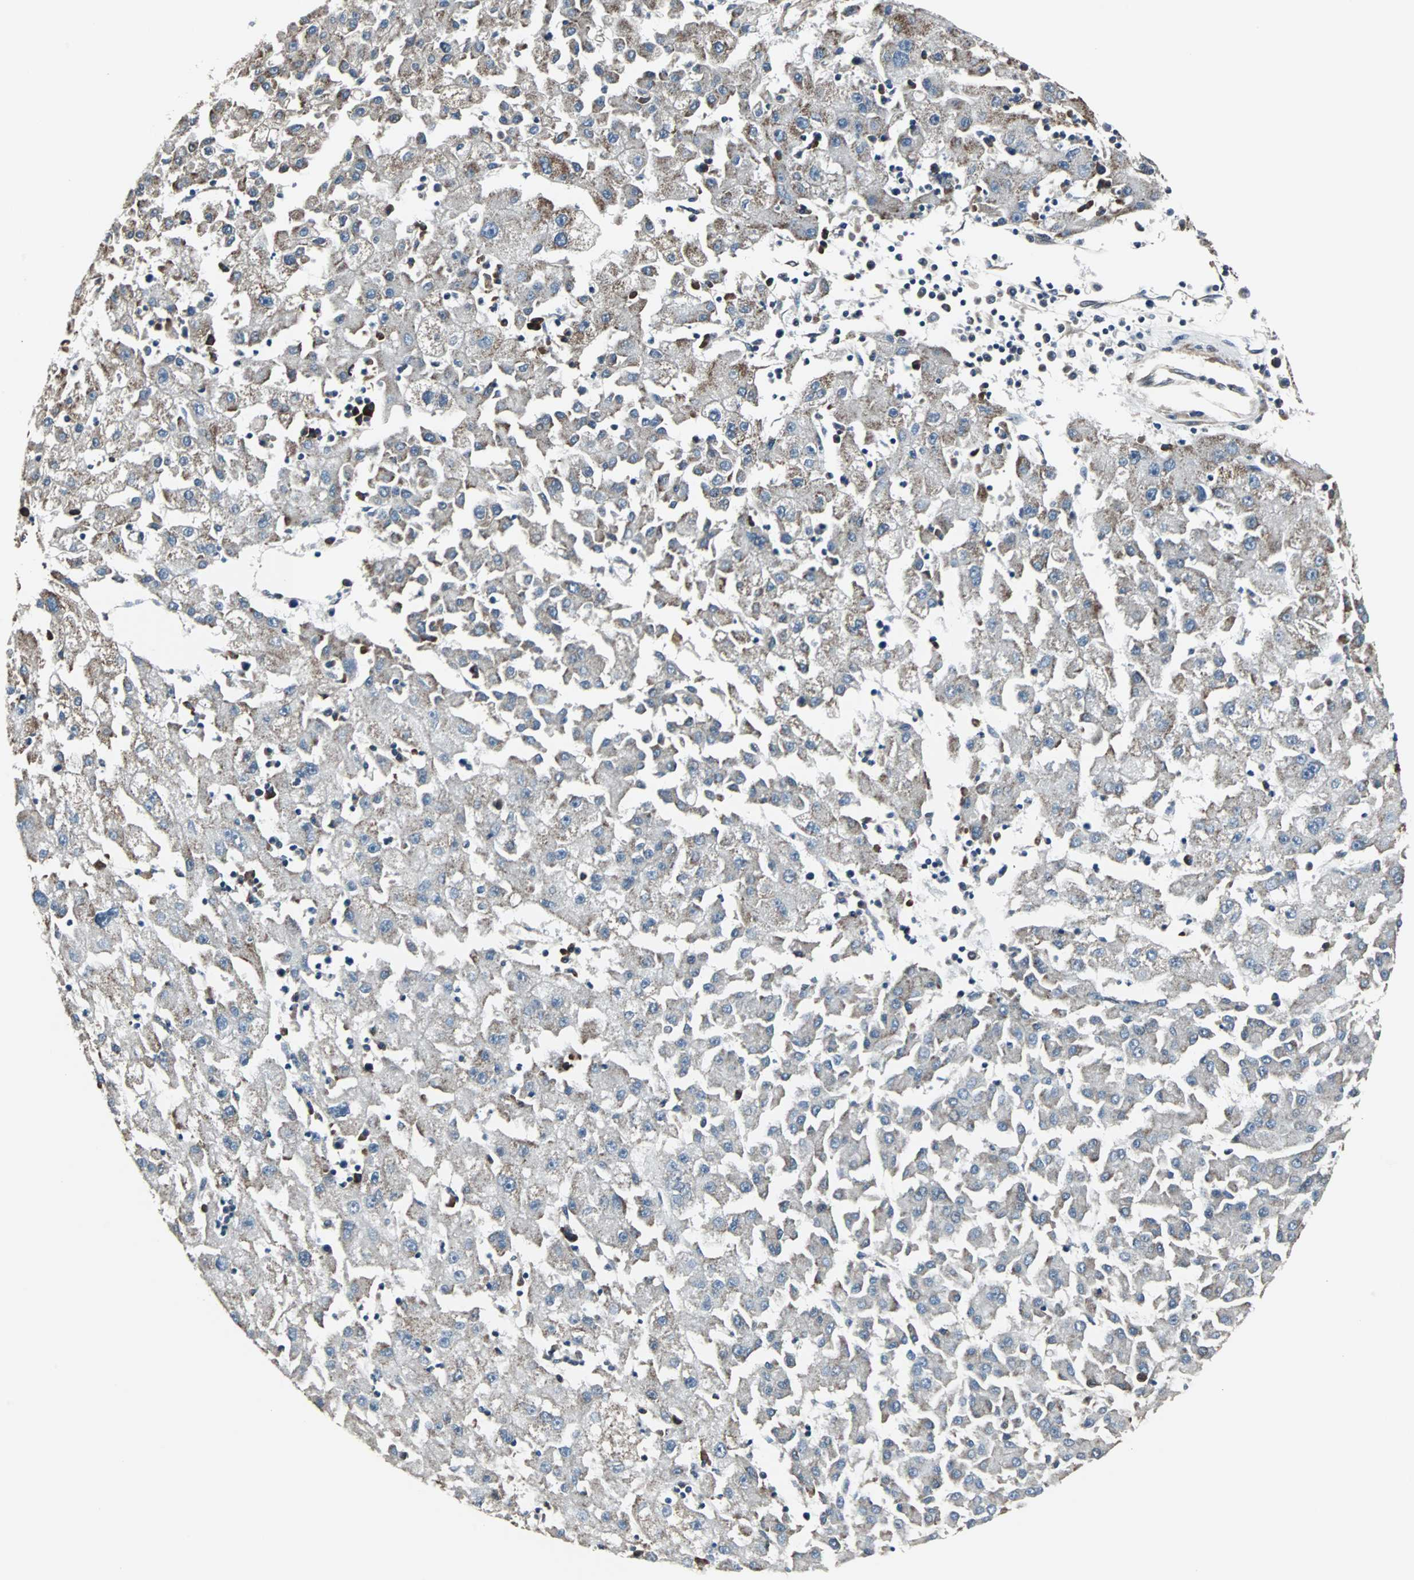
{"staining": {"intensity": "weak", "quantity": "<25%", "location": "cytoplasmic/membranous"}, "tissue": "liver cancer", "cell_type": "Tumor cells", "image_type": "cancer", "snomed": [{"axis": "morphology", "description": "Carcinoma, Hepatocellular, NOS"}, {"axis": "topography", "description": "Liver"}], "caption": "Immunohistochemistry of liver cancer reveals no positivity in tumor cells.", "gene": "CHP1", "patient": {"sex": "male", "age": 72}}